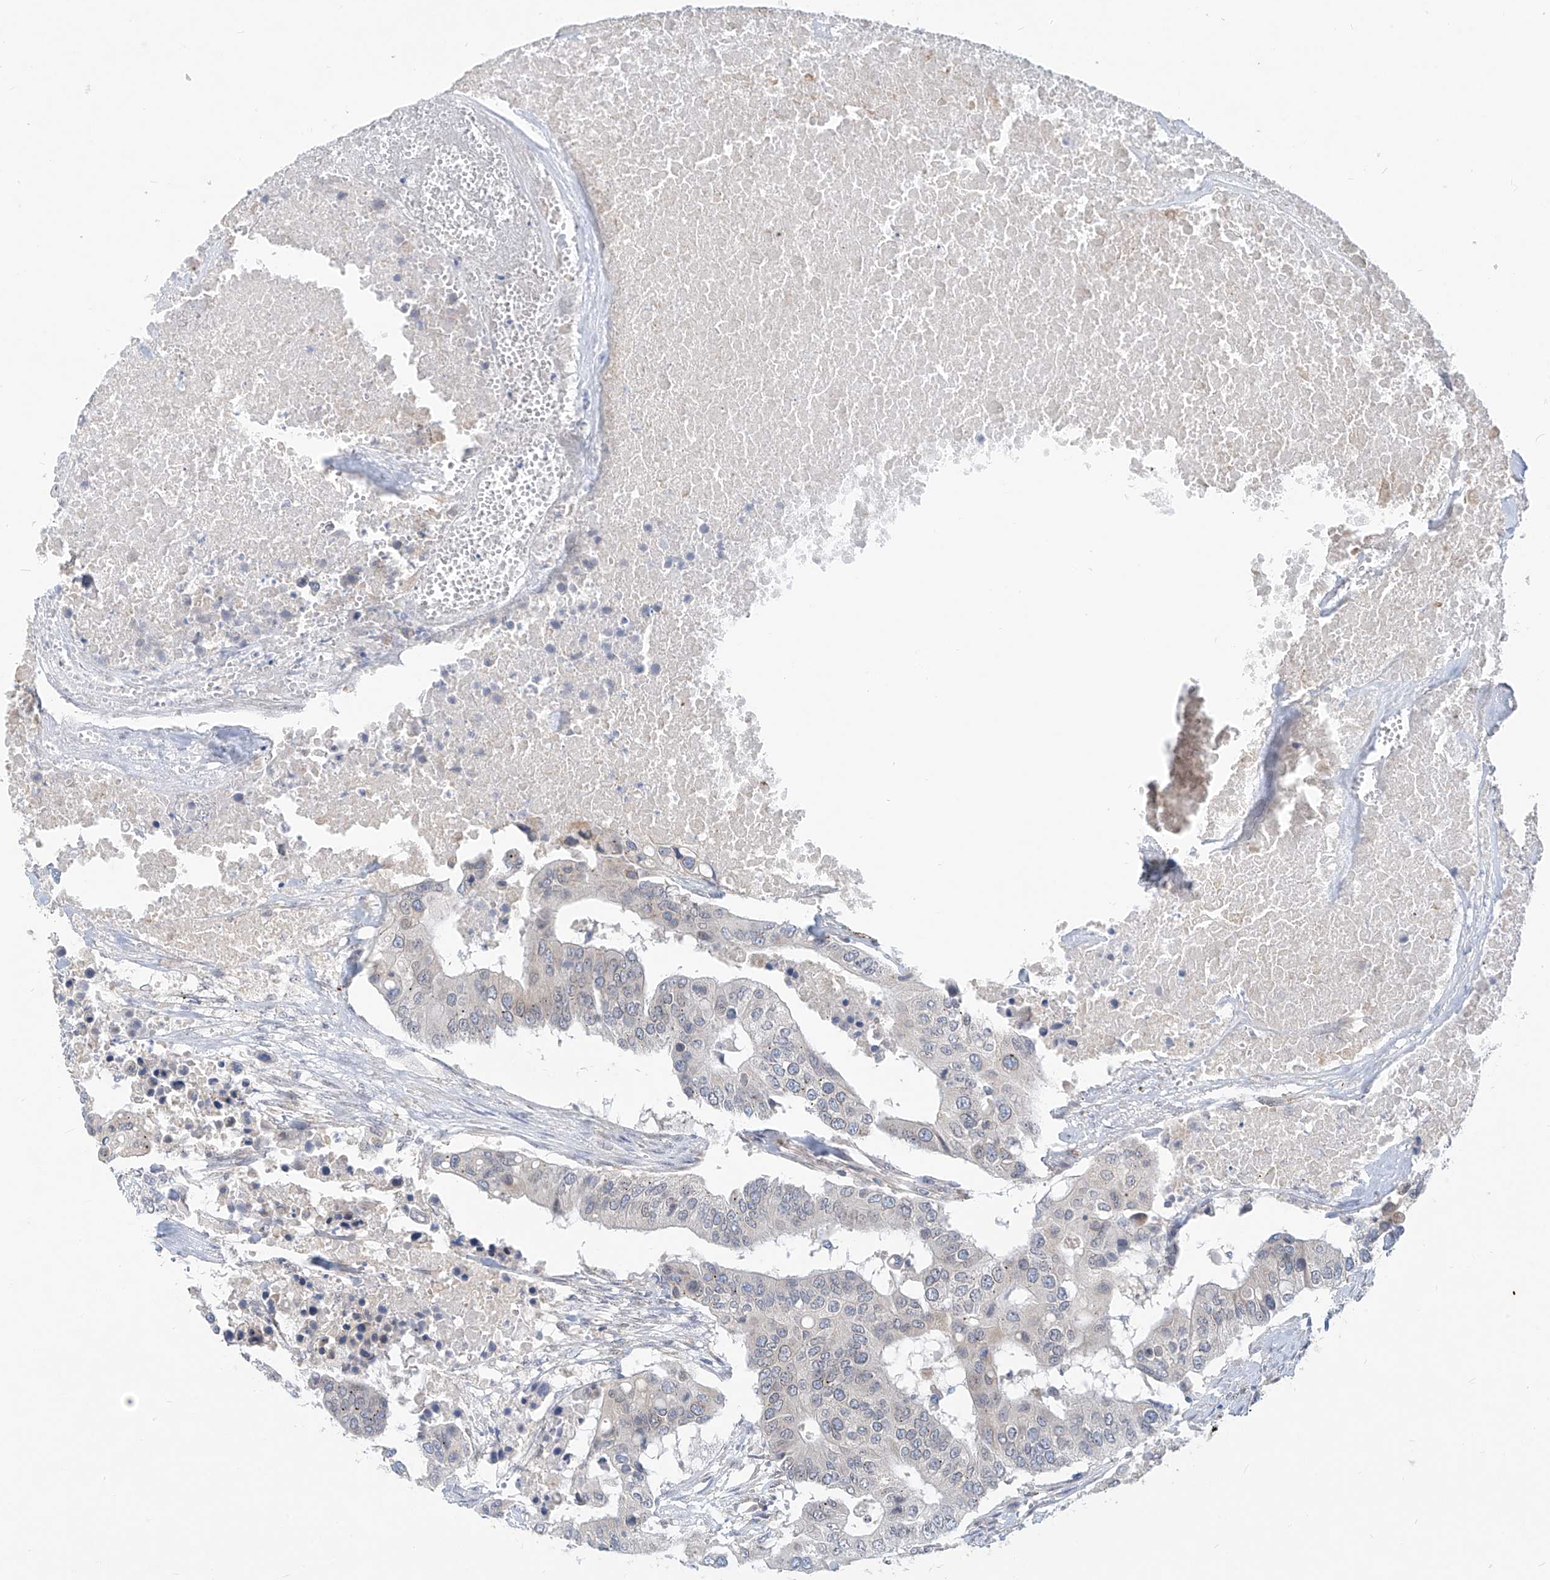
{"staining": {"intensity": "weak", "quantity": "<25%", "location": "cytoplasmic/membranous"}, "tissue": "colorectal cancer", "cell_type": "Tumor cells", "image_type": "cancer", "snomed": [{"axis": "morphology", "description": "Adenocarcinoma, NOS"}, {"axis": "topography", "description": "Colon"}], "caption": "This micrograph is of colorectal cancer (adenocarcinoma) stained with IHC to label a protein in brown with the nuclei are counter-stained blue. There is no expression in tumor cells.", "gene": "KRTAP25-1", "patient": {"sex": "male", "age": 77}}